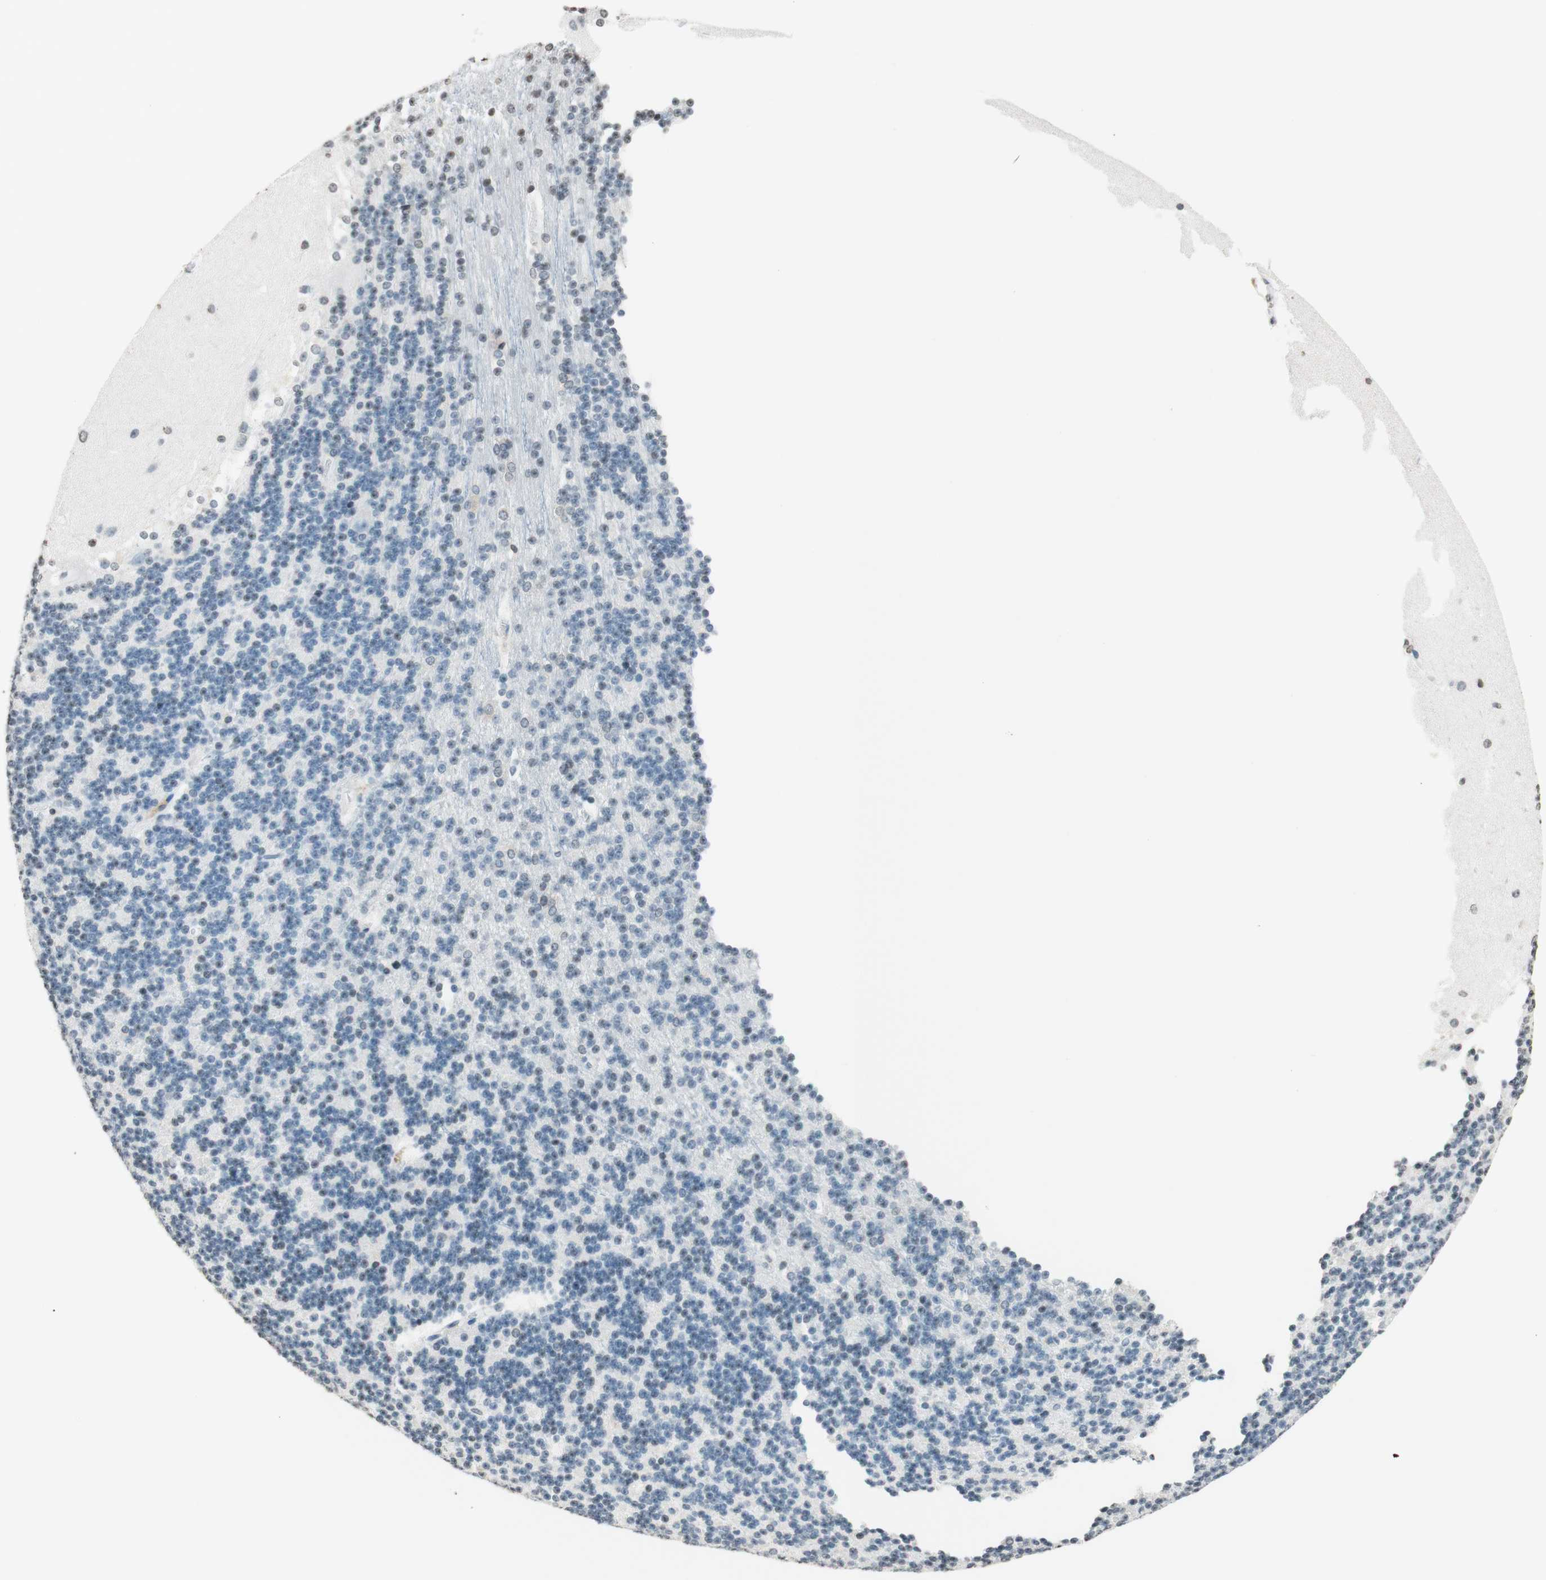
{"staining": {"intensity": "weak", "quantity": "<25%", "location": "nuclear"}, "tissue": "cerebellum", "cell_type": "Cells in granular layer", "image_type": "normal", "snomed": [{"axis": "morphology", "description": "Normal tissue, NOS"}, {"axis": "topography", "description": "Cerebellum"}], "caption": "Cells in granular layer show no significant staining in normal cerebellum. (Stains: DAB (3,3'-diaminobenzidine) IHC with hematoxylin counter stain, Microscopy: brightfield microscopy at high magnification).", "gene": "WIPF1", "patient": {"sex": "female", "age": 19}}